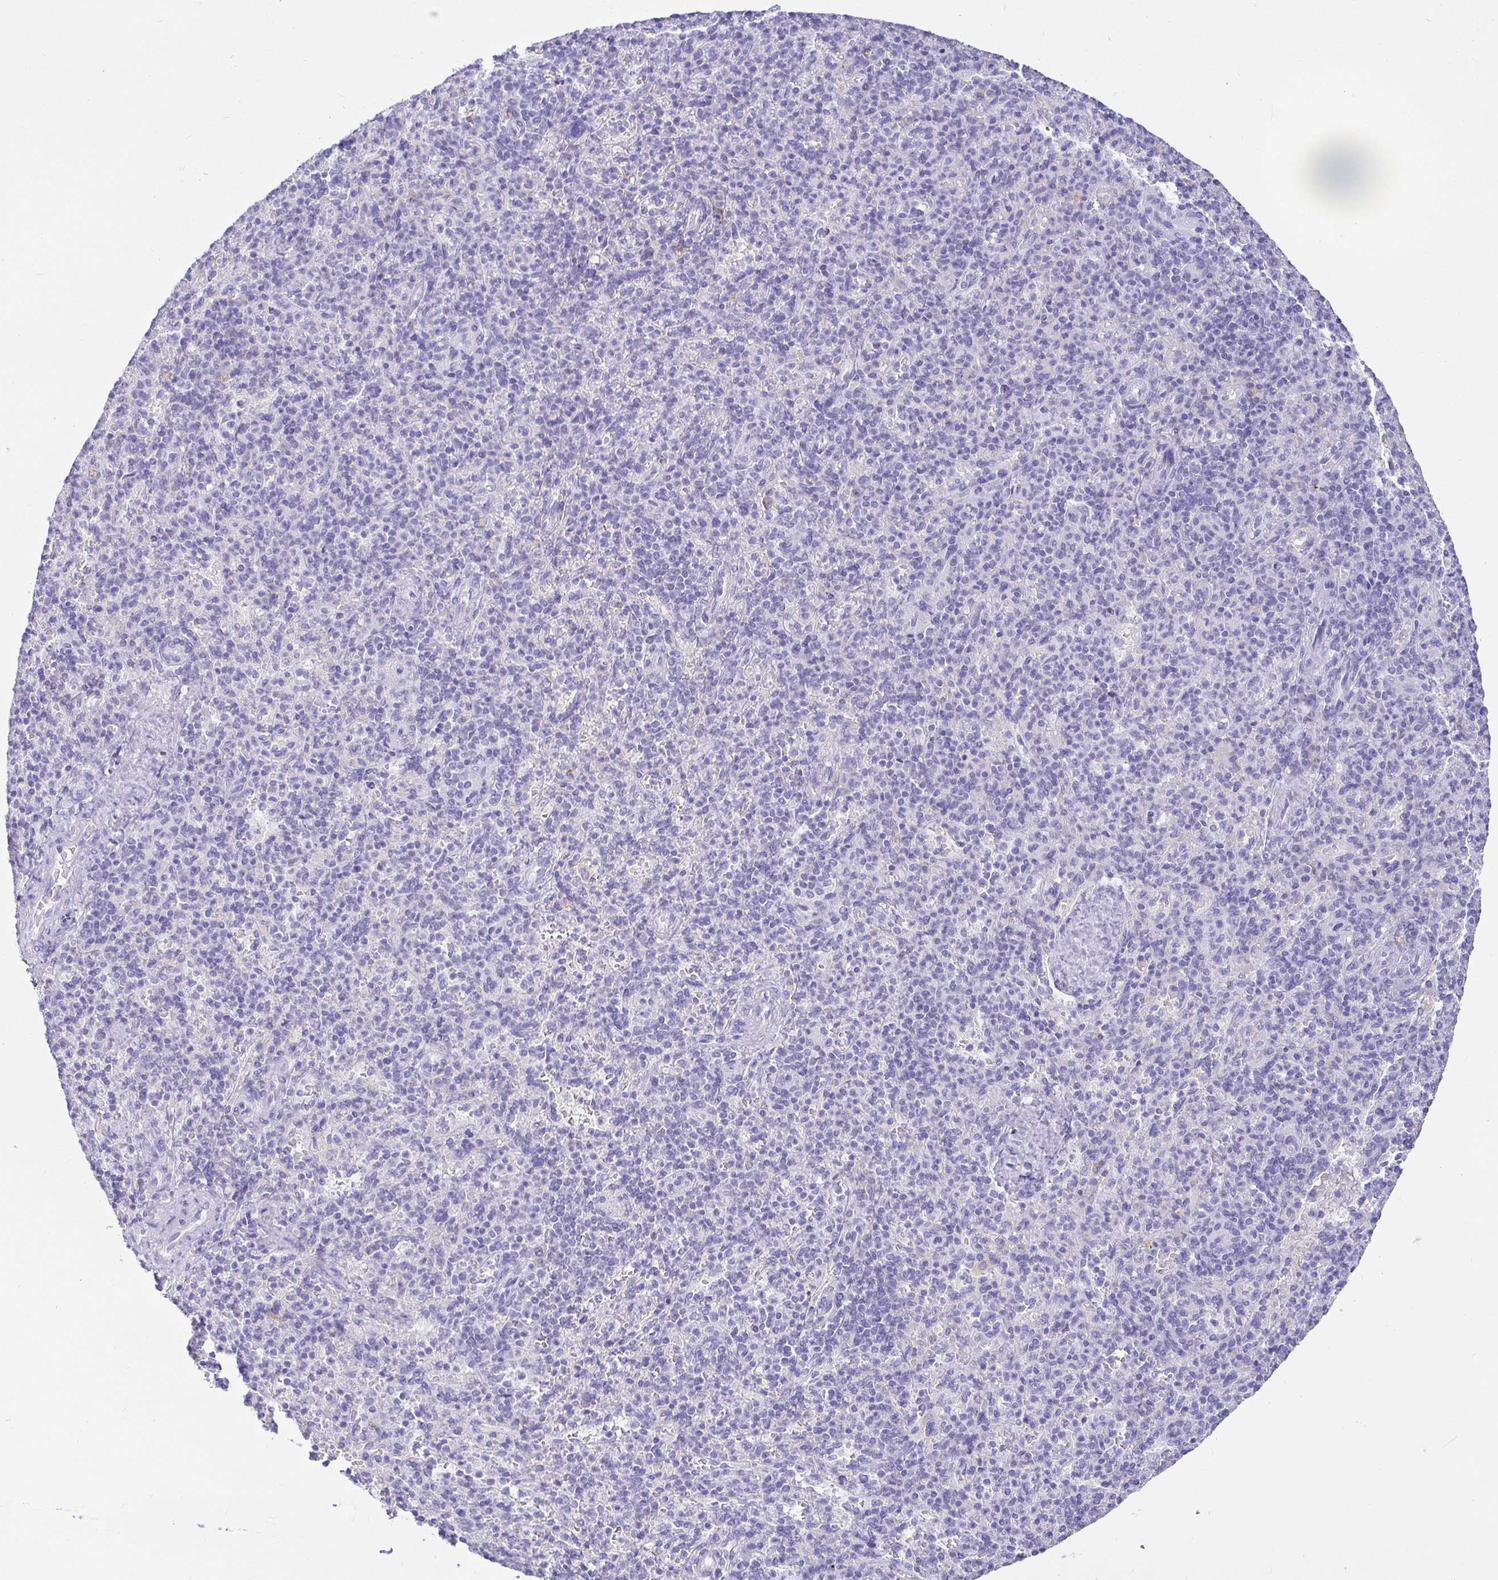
{"staining": {"intensity": "negative", "quantity": "none", "location": "none"}, "tissue": "spleen", "cell_type": "Cells in red pulp", "image_type": "normal", "snomed": [{"axis": "morphology", "description": "Normal tissue, NOS"}, {"axis": "topography", "description": "Spleen"}], "caption": "Cells in red pulp show no significant staining in benign spleen. (Stains: DAB (3,3'-diaminobenzidine) immunohistochemistry (IHC) with hematoxylin counter stain, Microscopy: brightfield microscopy at high magnification).", "gene": "TPTE", "patient": {"sex": "female", "age": 74}}